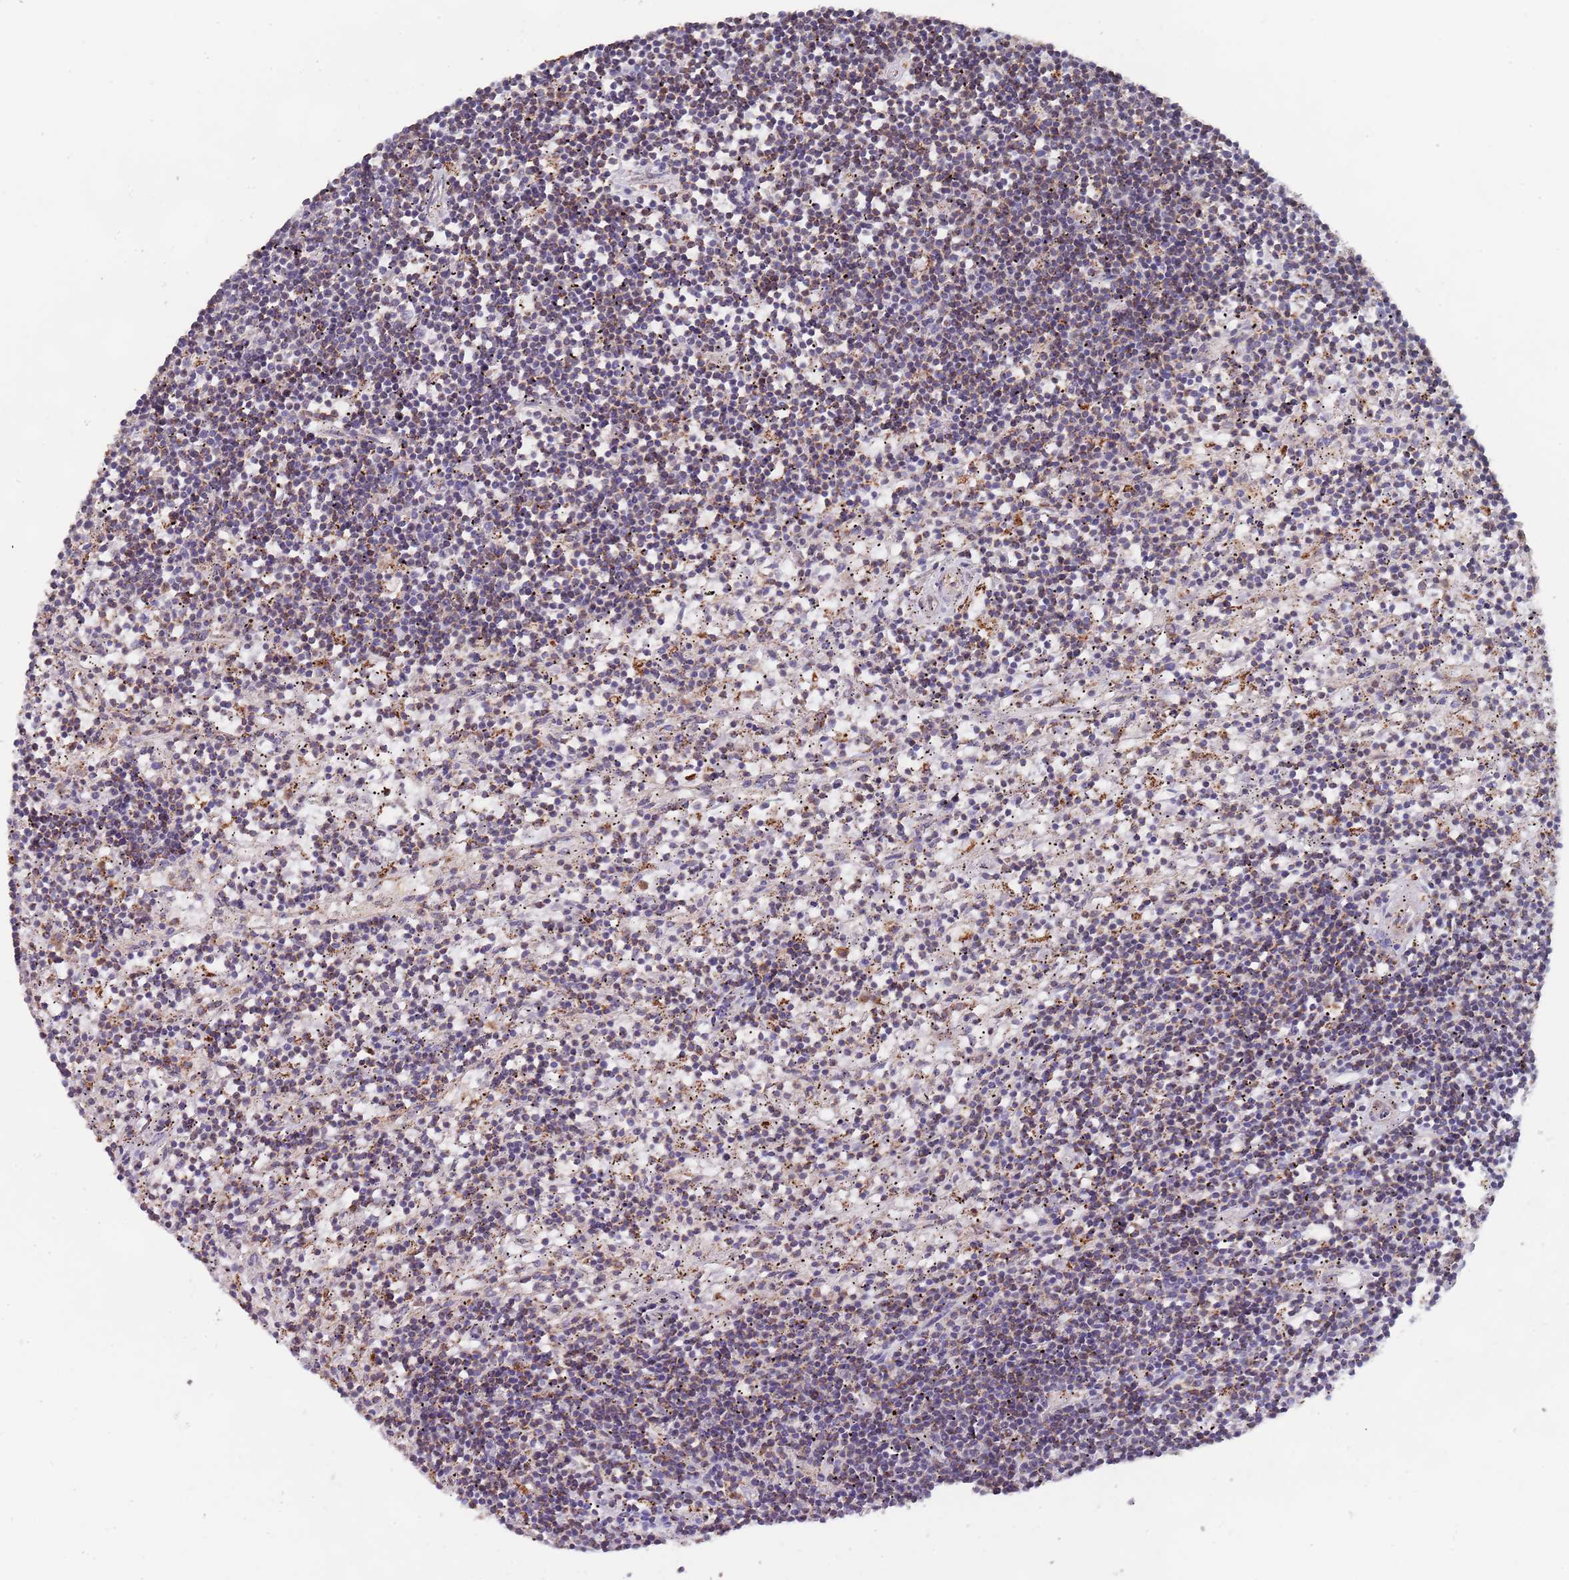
{"staining": {"intensity": "moderate", "quantity": "25%-75%", "location": "cytoplasmic/membranous"}, "tissue": "lymphoma", "cell_type": "Tumor cells", "image_type": "cancer", "snomed": [{"axis": "morphology", "description": "Malignant lymphoma, non-Hodgkin's type, Low grade"}, {"axis": "topography", "description": "Spleen"}], "caption": "Tumor cells exhibit medium levels of moderate cytoplasmic/membranous staining in approximately 25%-75% of cells in human lymphoma.", "gene": "PGP", "patient": {"sex": "male", "age": 76}}